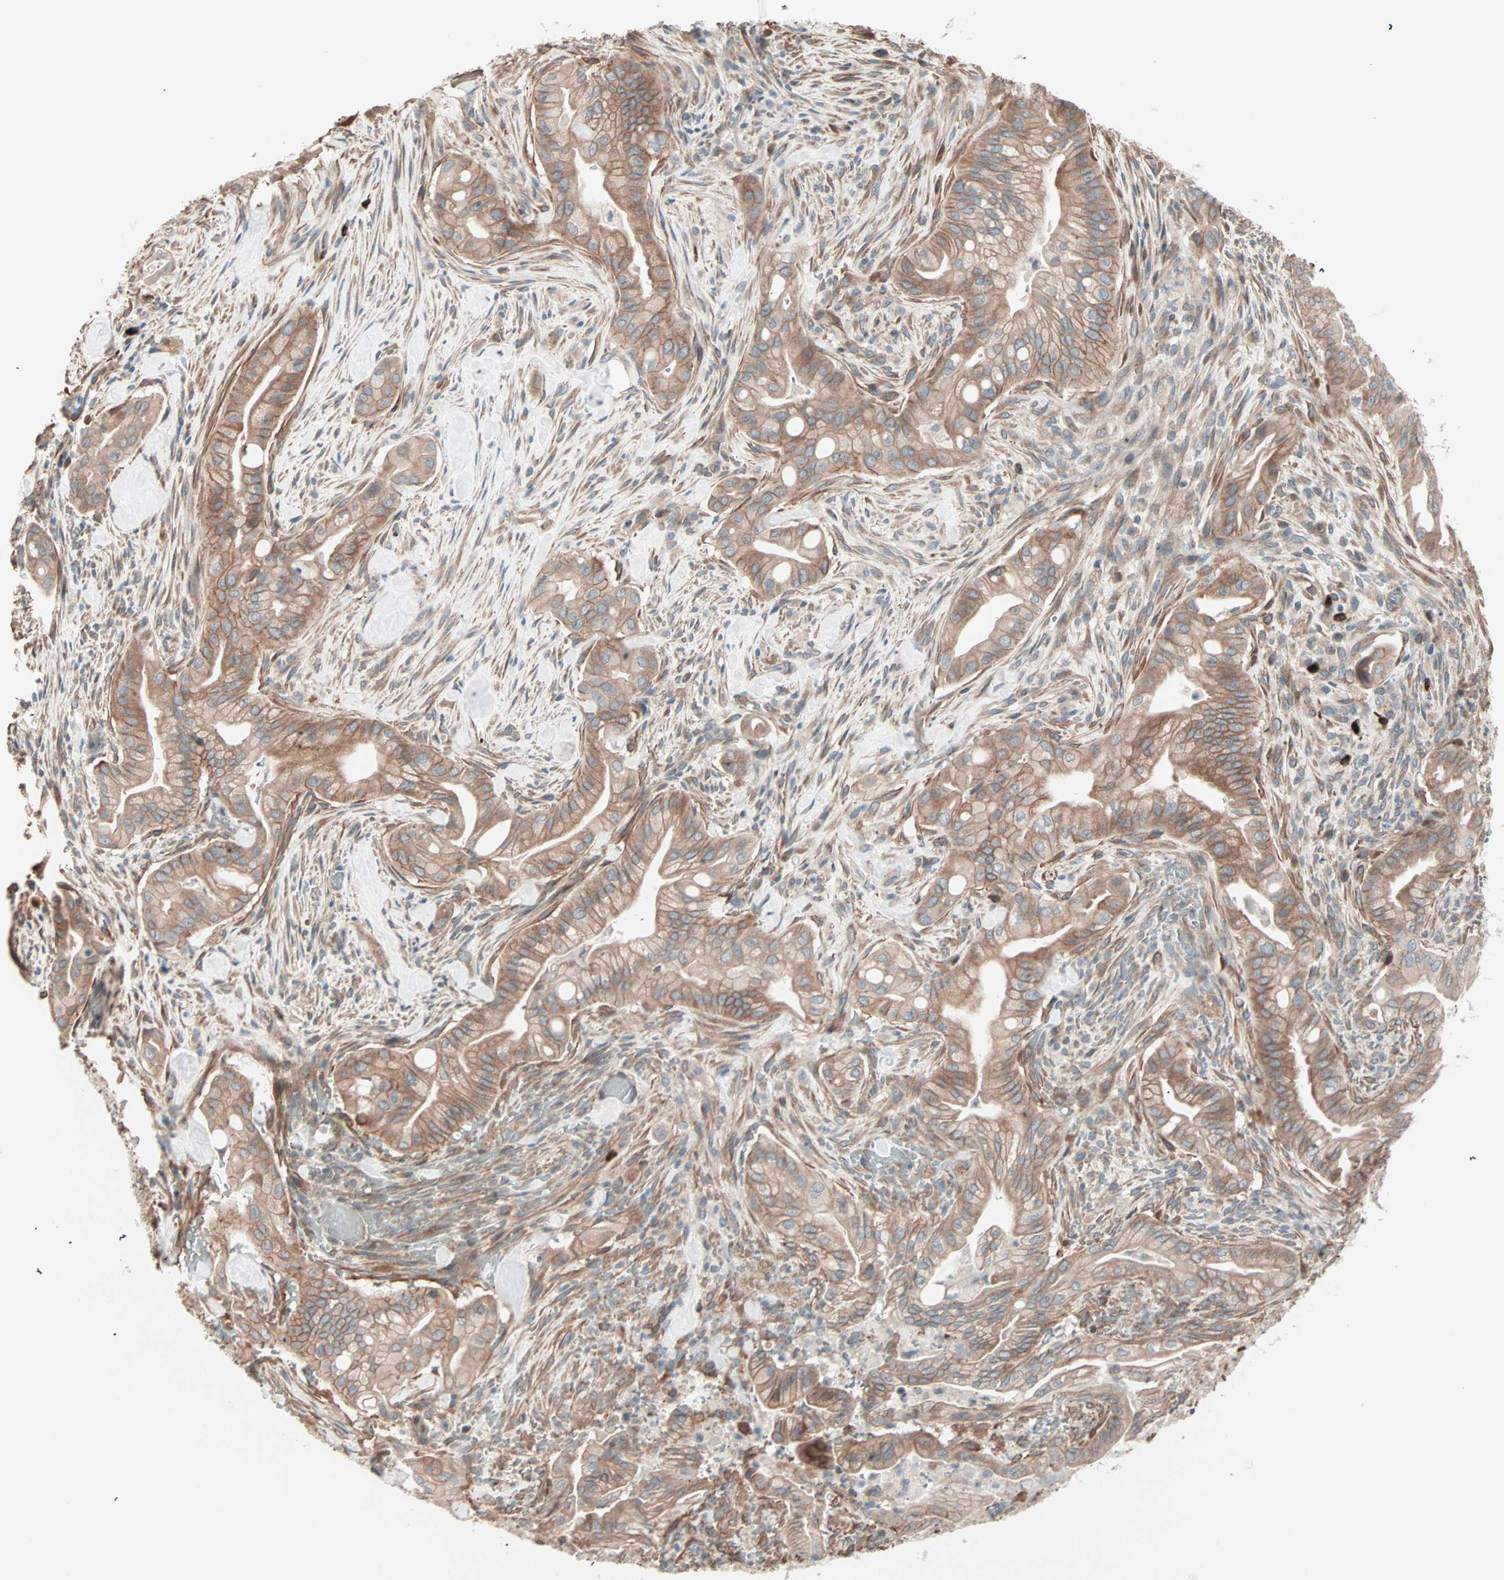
{"staining": {"intensity": "moderate", "quantity": ">75%", "location": "cytoplasmic/membranous"}, "tissue": "liver cancer", "cell_type": "Tumor cells", "image_type": "cancer", "snomed": [{"axis": "morphology", "description": "Cholangiocarcinoma"}, {"axis": "topography", "description": "Liver"}], "caption": "Brown immunohistochemical staining in liver cancer reveals moderate cytoplasmic/membranous expression in about >75% of tumor cells.", "gene": "ALG5", "patient": {"sex": "female", "age": 68}}